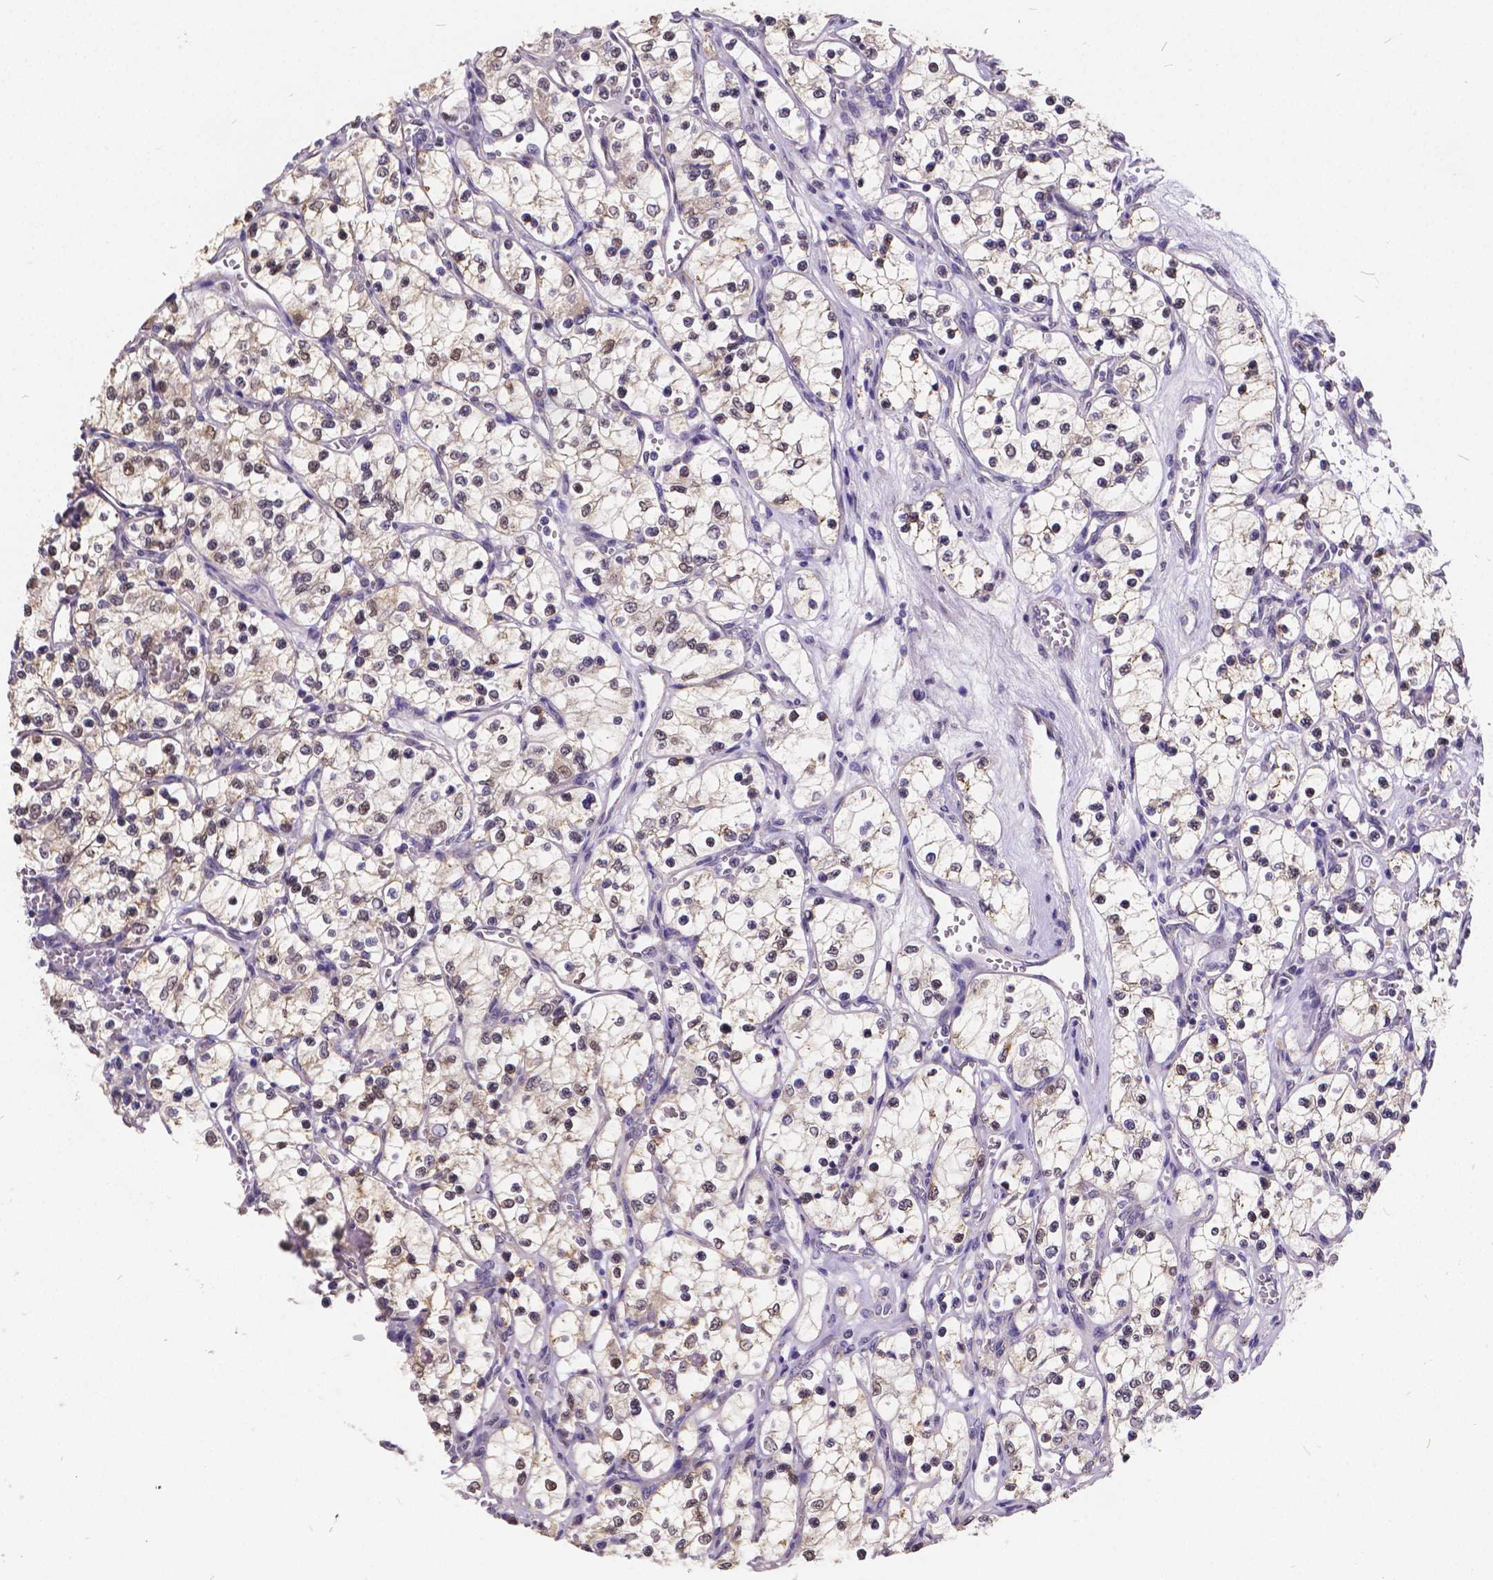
{"staining": {"intensity": "weak", "quantity": "25%-75%", "location": "cytoplasmic/membranous,nuclear"}, "tissue": "renal cancer", "cell_type": "Tumor cells", "image_type": "cancer", "snomed": [{"axis": "morphology", "description": "Adenocarcinoma, NOS"}, {"axis": "topography", "description": "Kidney"}], "caption": "Adenocarcinoma (renal) stained with a protein marker reveals weak staining in tumor cells.", "gene": "CTNNA2", "patient": {"sex": "female", "age": 69}}